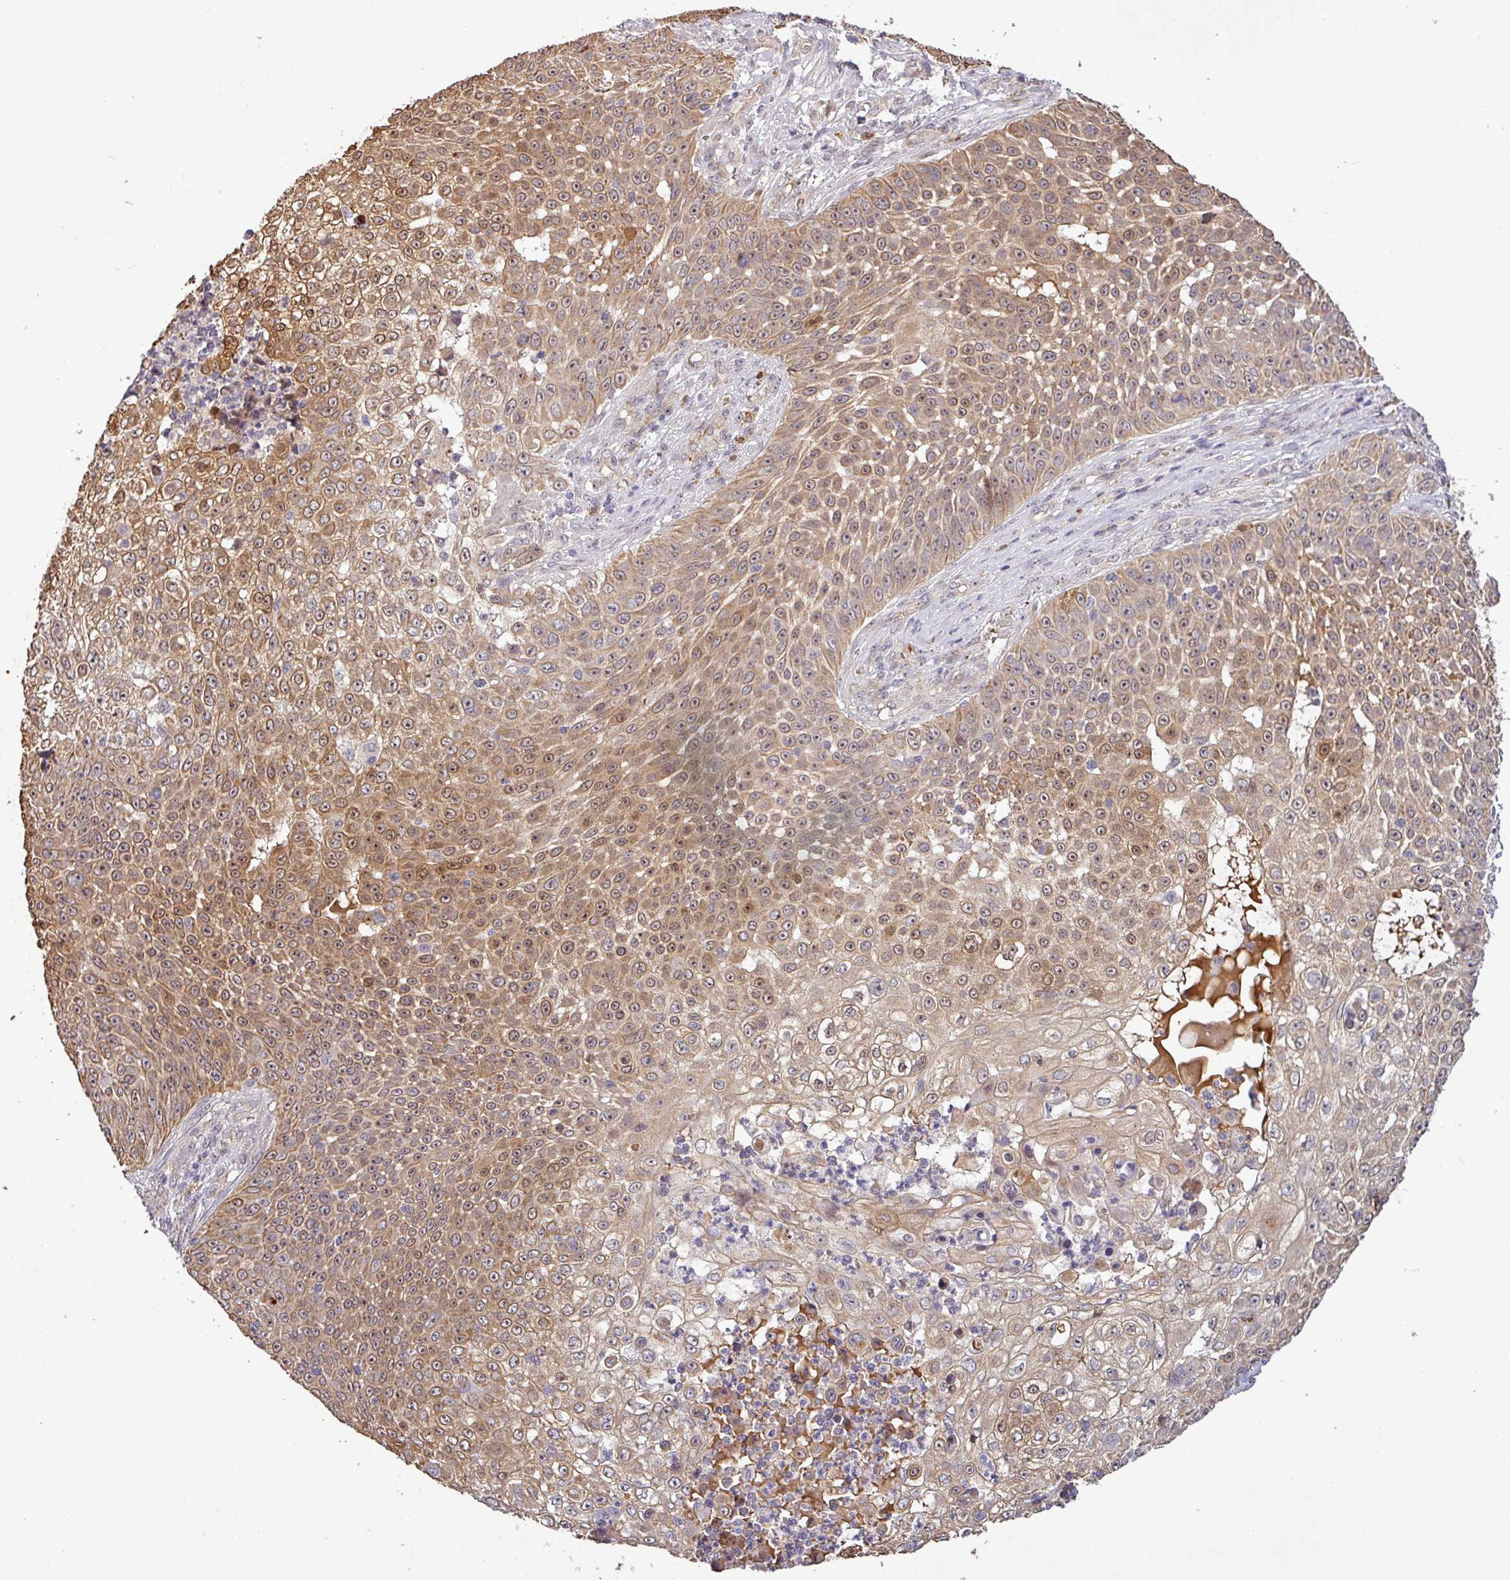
{"staining": {"intensity": "moderate", "quantity": ">75%", "location": "cytoplasmic/membranous,nuclear"}, "tissue": "skin cancer", "cell_type": "Tumor cells", "image_type": "cancer", "snomed": [{"axis": "morphology", "description": "Squamous cell carcinoma, NOS"}, {"axis": "topography", "description": "Skin"}], "caption": "DAB immunohistochemical staining of skin cancer (squamous cell carcinoma) demonstrates moderate cytoplasmic/membranous and nuclear protein positivity in approximately >75% of tumor cells.", "gene": "PCDH1", "patient": {"sex": "male", "age": 24}}